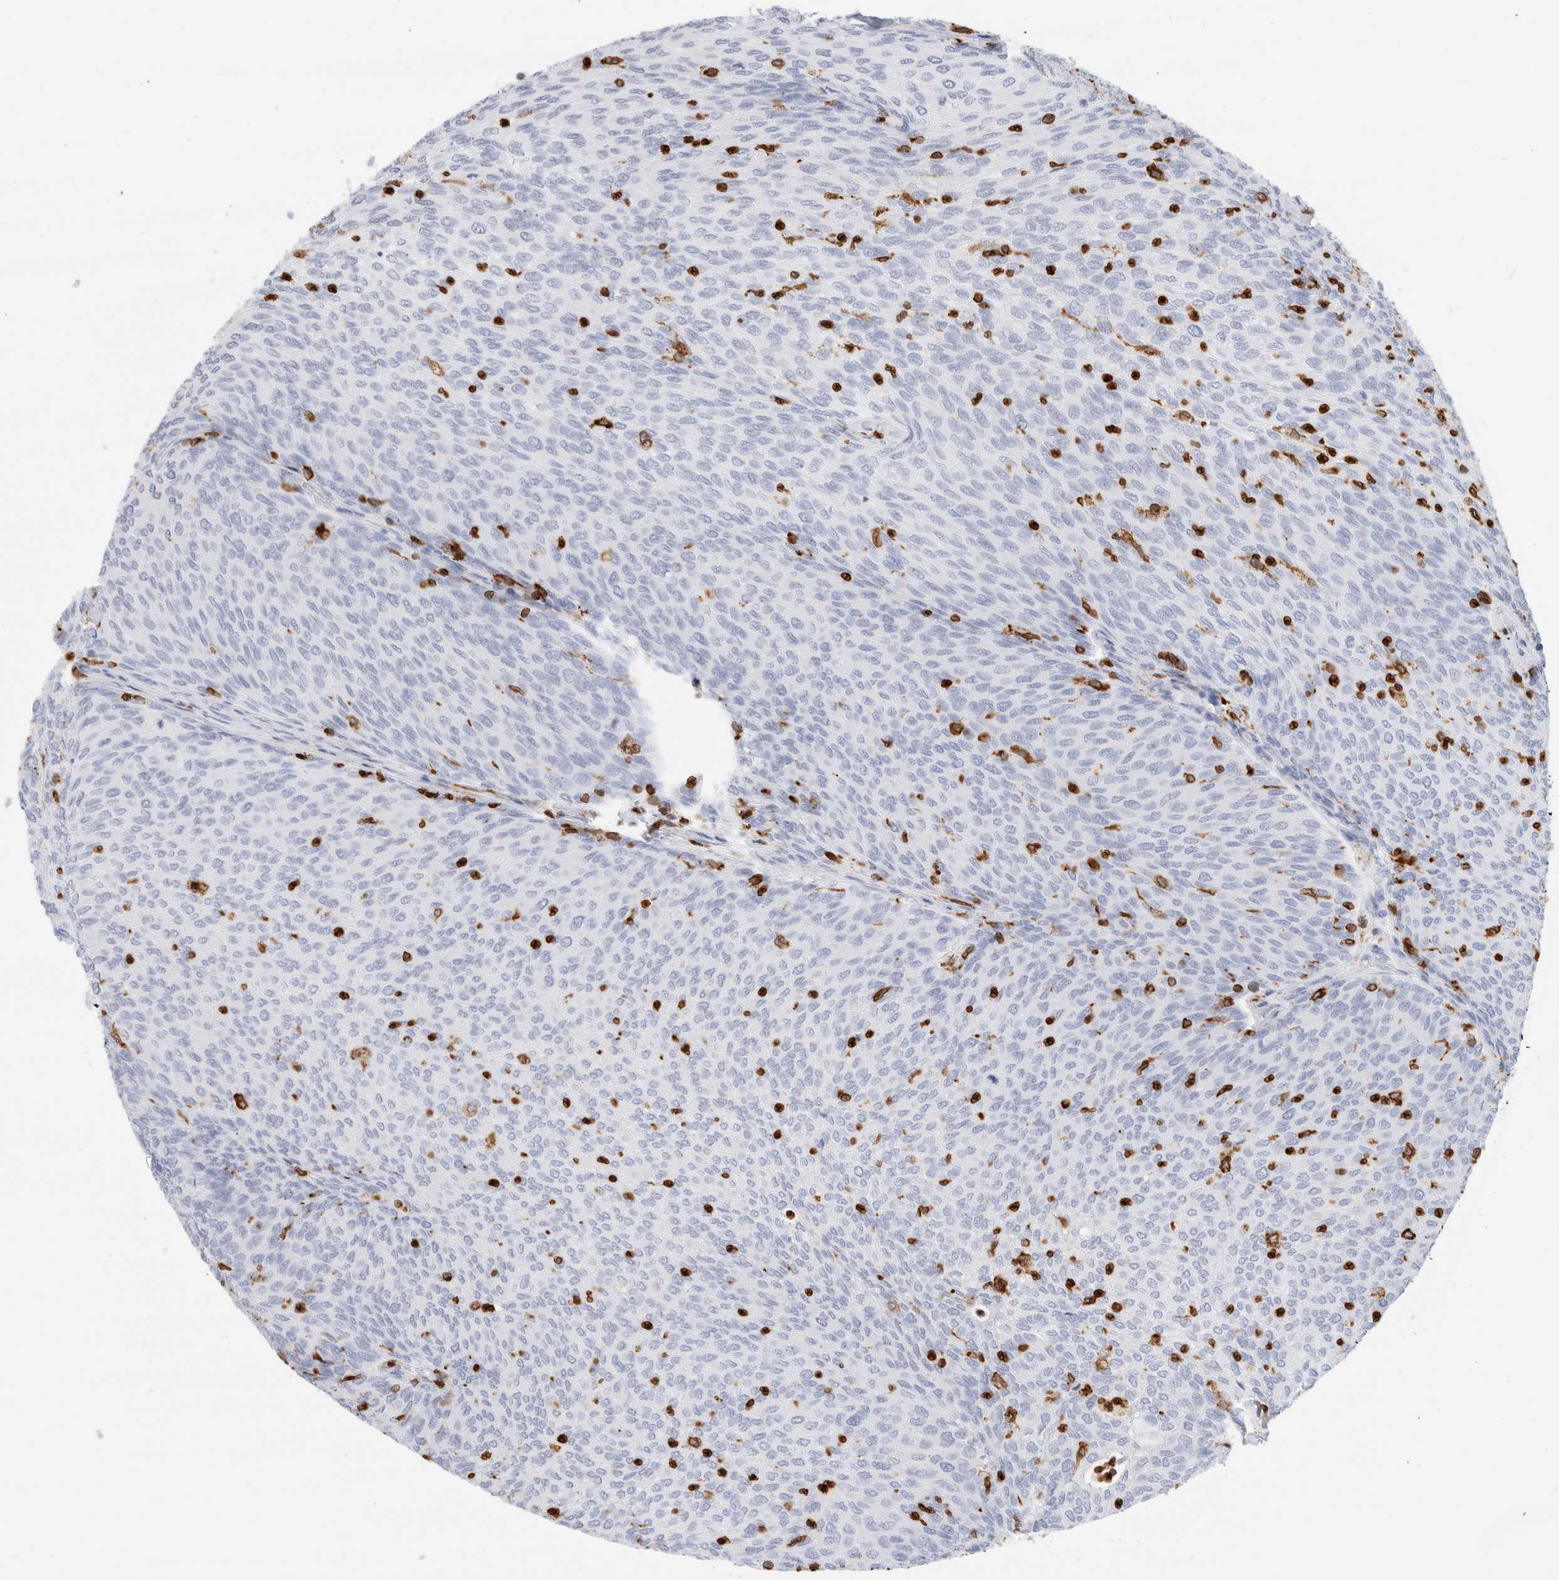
{"staining": {"intensity": "negative", "quantity": "none", "location": "none"}, "tissue": "urothelial cancer", "cell_type": "Tumor cells", "image_type": "cancer", "snomed": [{"axis": "morphology", "description": "Urothelial carcinoma, Low grade"}, {"axis": "topography", "description": "Urinary bladder"}], "caption": "An immunohistochemistry histopathology image of urothelial cancer is shown. There is no staining in tumor cells of urothelial cancer.", "gene": "ALOX5AP", "patient": {"sex": "female", "age": 79}}